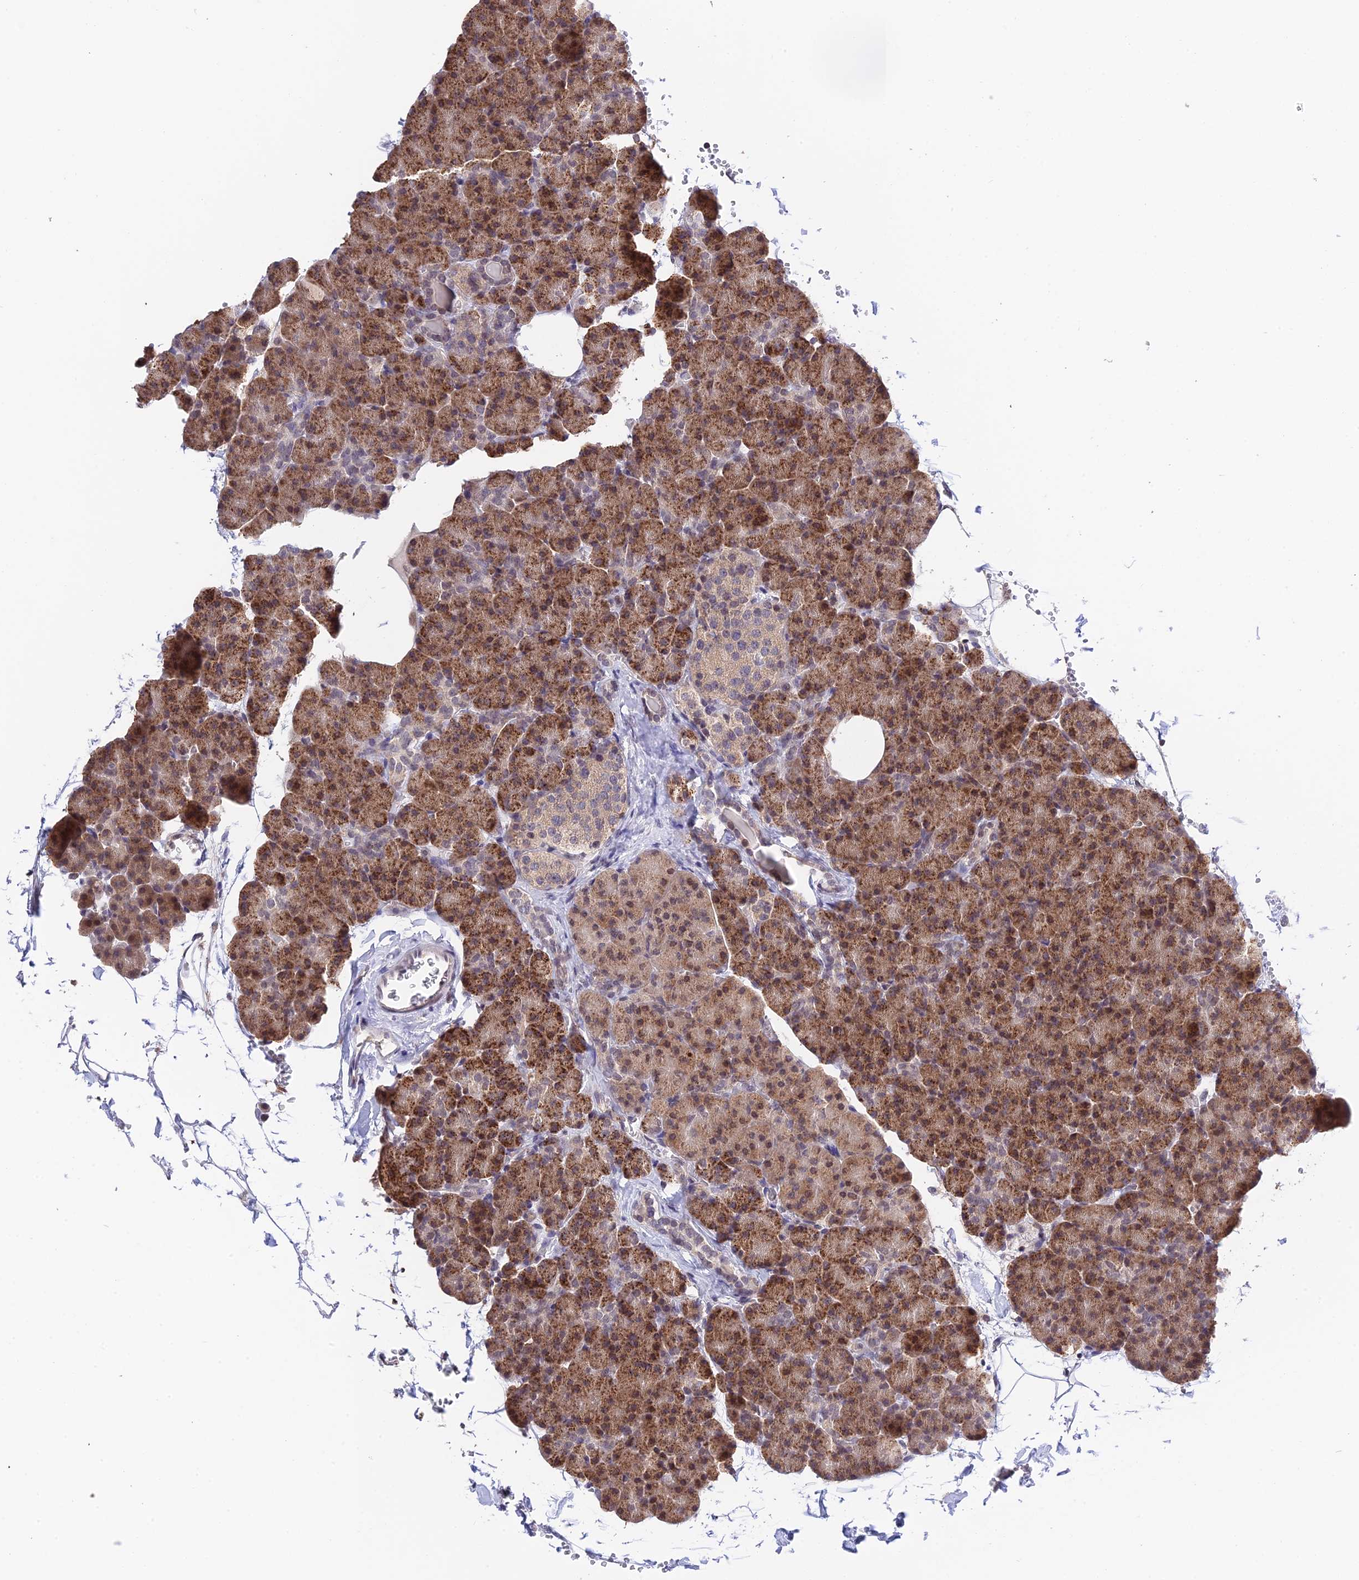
{"staining": {"intensity": "moderate", "quantity": ">75%", "location": "cytoplasmic/membranous"}, "tissue": "pancreas", "cell_type": "Exocrine glandular cells", "image_type": "normal", "snomed": [{"axis": "morphology", "description": "Normal tissue, NOS"}, {"axis": "topography", "description": "Pancreas"}], "caption": "Immunohistochemistry image of unremarkable pancreas: pancreas stained using immunohistochemistry (IHC) displays medium levels of moderate protein expression localized specifically in the cytoplasmic/membranous of exocrine glandular cells, appearing as a cytoplasmic/membranous brown color.", "gene": "TEKT1", "patient": {"sex": "female", "age": 35}}